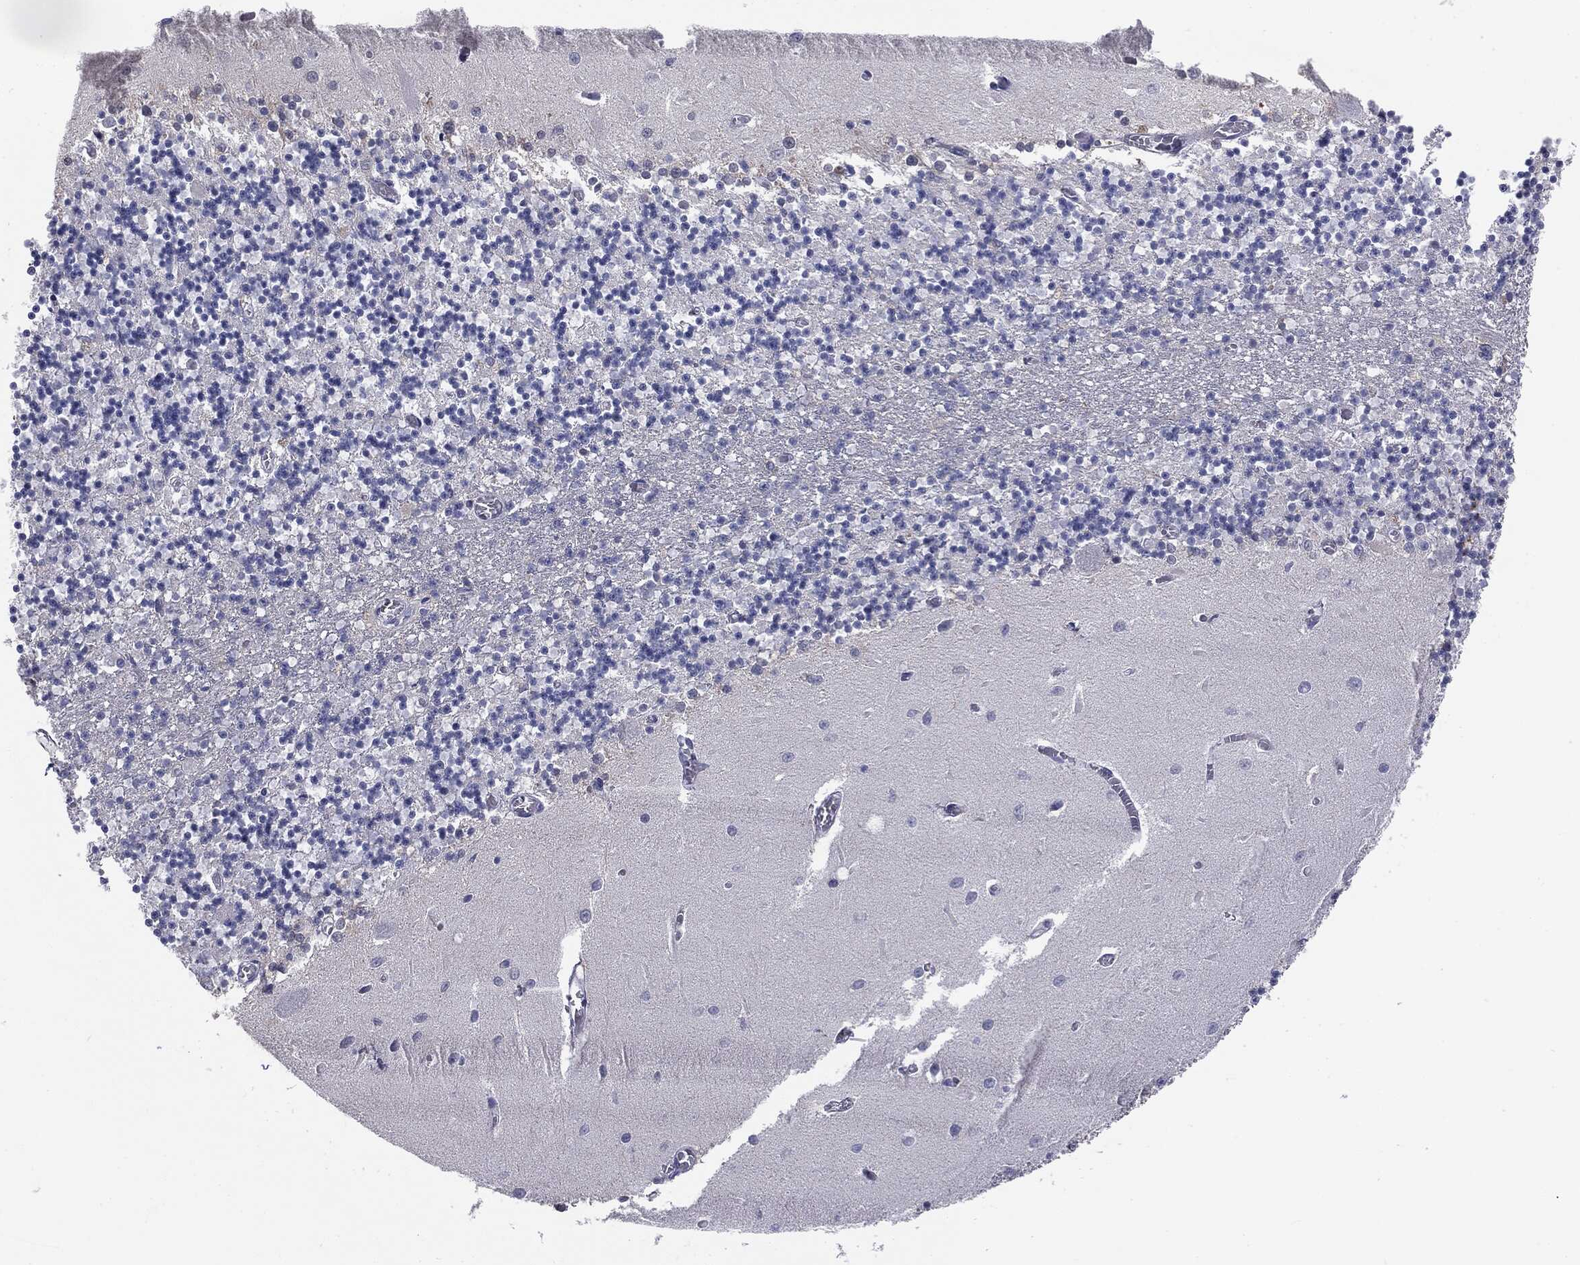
{"staining": {"intensity": "negative", "quantity": "none", "location": "none"}, "tissue": "cerebellum", "cell_type": "Cells in granular layer", "image_type": "normal", "snomed": [{"axis": "morphology", "description": "Normal tissue, NOS"}, {"axis": "topography", "description": "Cerebellum"}], "caption": "High magnification brightfield microscopy of benign cerebellum stained with DAB (brown) and counterstained with hematoxylin (blue): cells in granular layer show no significant expression.", "gene": "KRT5", "patient": {"sex": "female", "age": 64}}